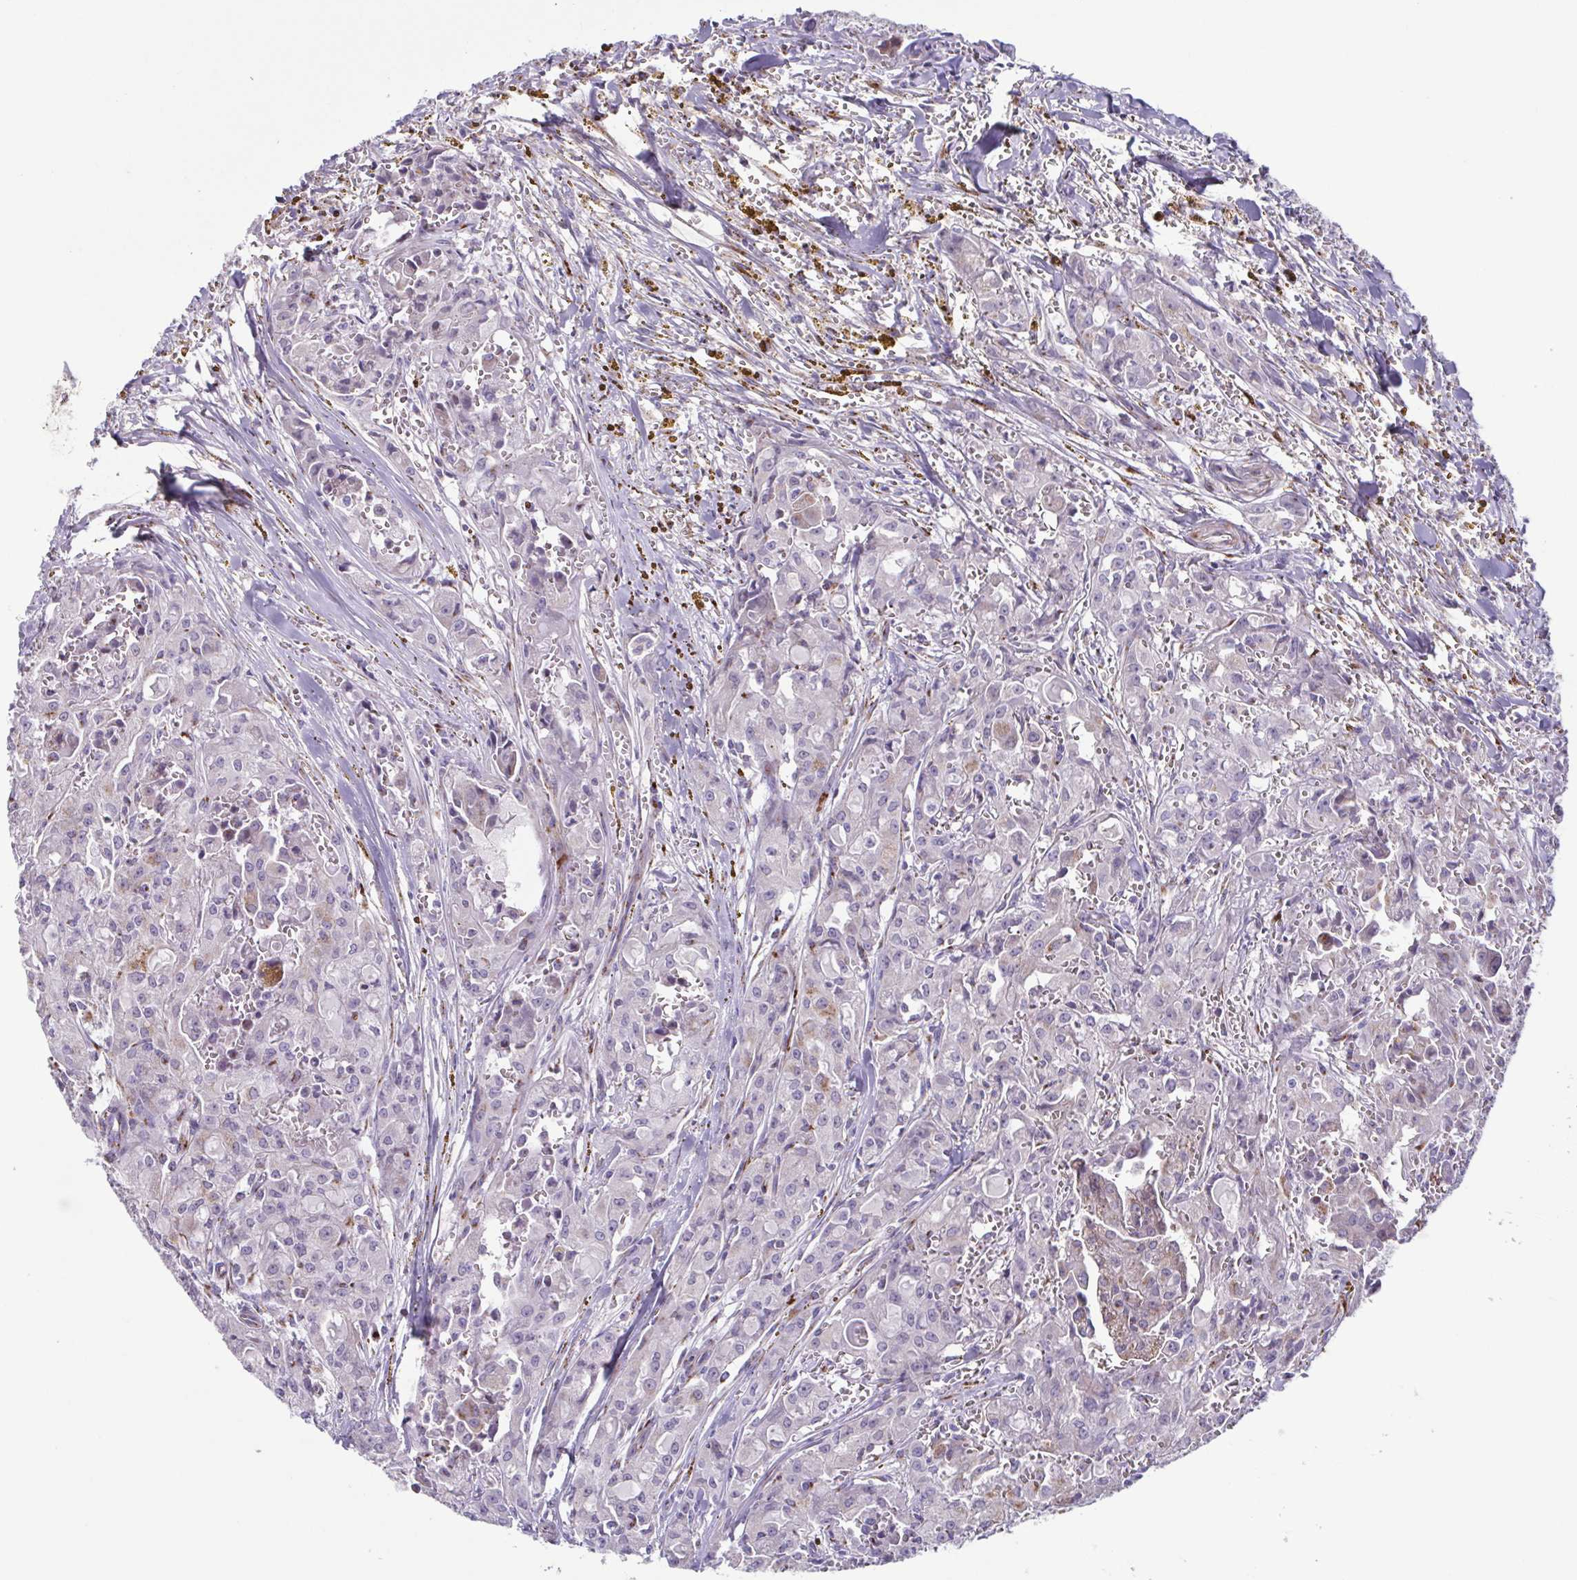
{"staining": {"intensity": "moderate", "quantity": "<25%", "location": "cytoplasmic/membranous"}, "tissue": "head and neck cancer", "cell_type": "Tumor cells", "image_type": "cancer", "snomed": [{"axis": "morphology", "description": "Adenocarcinoma, NOS"}, {"axis": "topography", "description": "Head-Neck"}], "caption": "Protein analysis of head and neck adenocarcinoma tissue shows moderate cytoplasmic/membranous positivity in approximately <25% of tumor cells.", "gene": "COL17A1", "patient": {"sex": "male", "age": 64}}